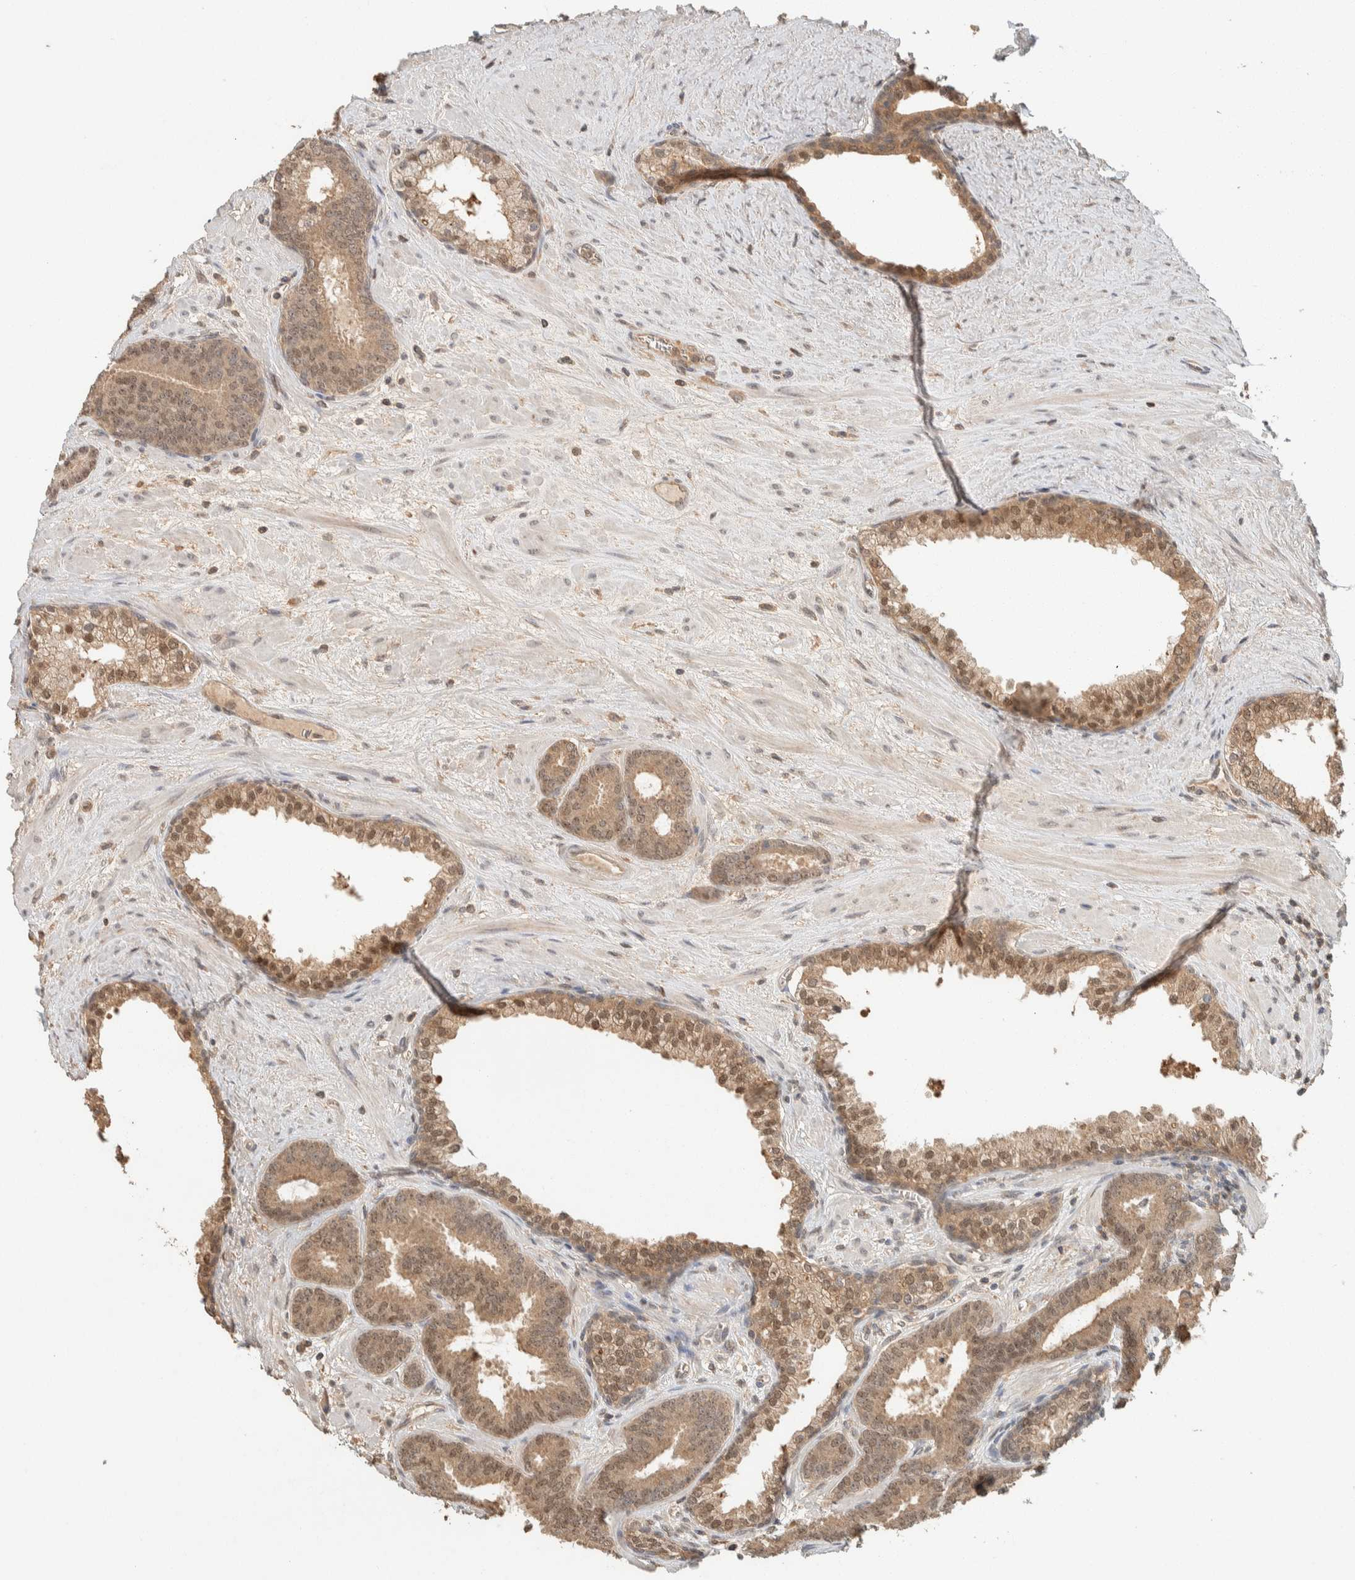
{"staining": {"intensity": "moderate", "quantity": ">75%", "location": "cytoplasmic/membranous,nuclear"}, "tissue": "prostate cancer", "cell_type": "Tumor cells", "image_type": "cancer", "snomed": [{"axis": "morphology", "description": "Adenocarcinoma, Low grade"}, {"axis": "topography", "description": "Prostate"}], "caption": "High-magnification brightfield microscopy of prostate cancer (low-grade adenocarcinoma) stained with DAB (brown) and counterstained with hematoxylin (blue). tumor cells exhibit moderate cytoplasmic/membranous and nuclear staining is seen in about>75% of cells.", "gene": "ZNF567", "patient": {"sex": "male", "age": 62}}